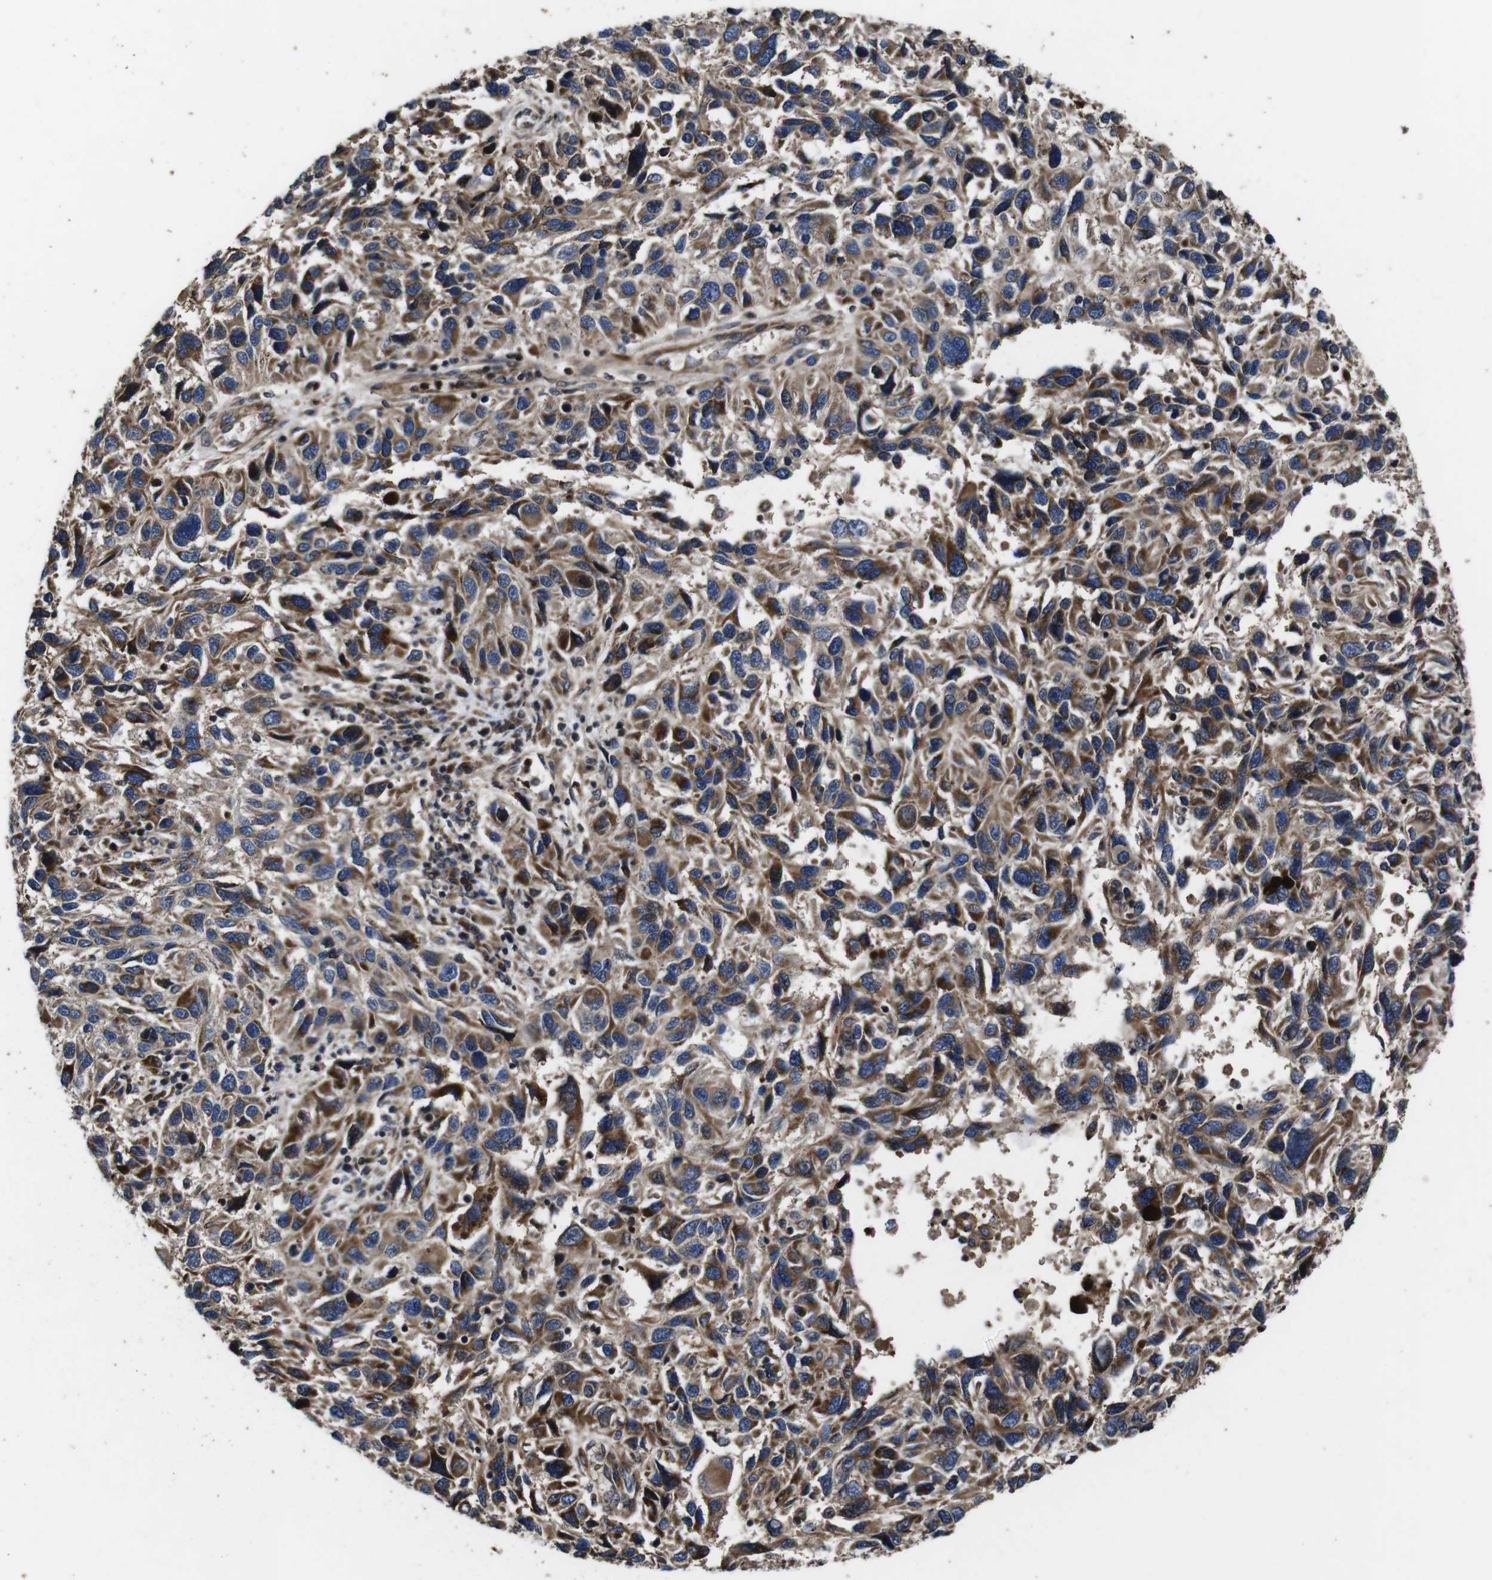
{"staining": {"intensity": "moderate", "quantity": ">75%", "location": "cytoplasmic/membranous"}, "tissue": "melanoma", "cell_type": "Tumor cells", "image_type": "cancer", "snomed": [{"axis": "morphology", "description": "Malignant melanoma, NOS"}, {"axis": "topography", "description": "Skin"}], "caption": "High-power microscopy captured an immunohistochemistry (IHC) micrograph of malignant melanoma, revealing moderate cytoplasmic/membranous staining in about >75% of tumor cells. (DAB IHC, brown staining for protein, blue staining for nuclei).", "gene": "SMYD3", "patient": {"sex": "male", "age": 53}}